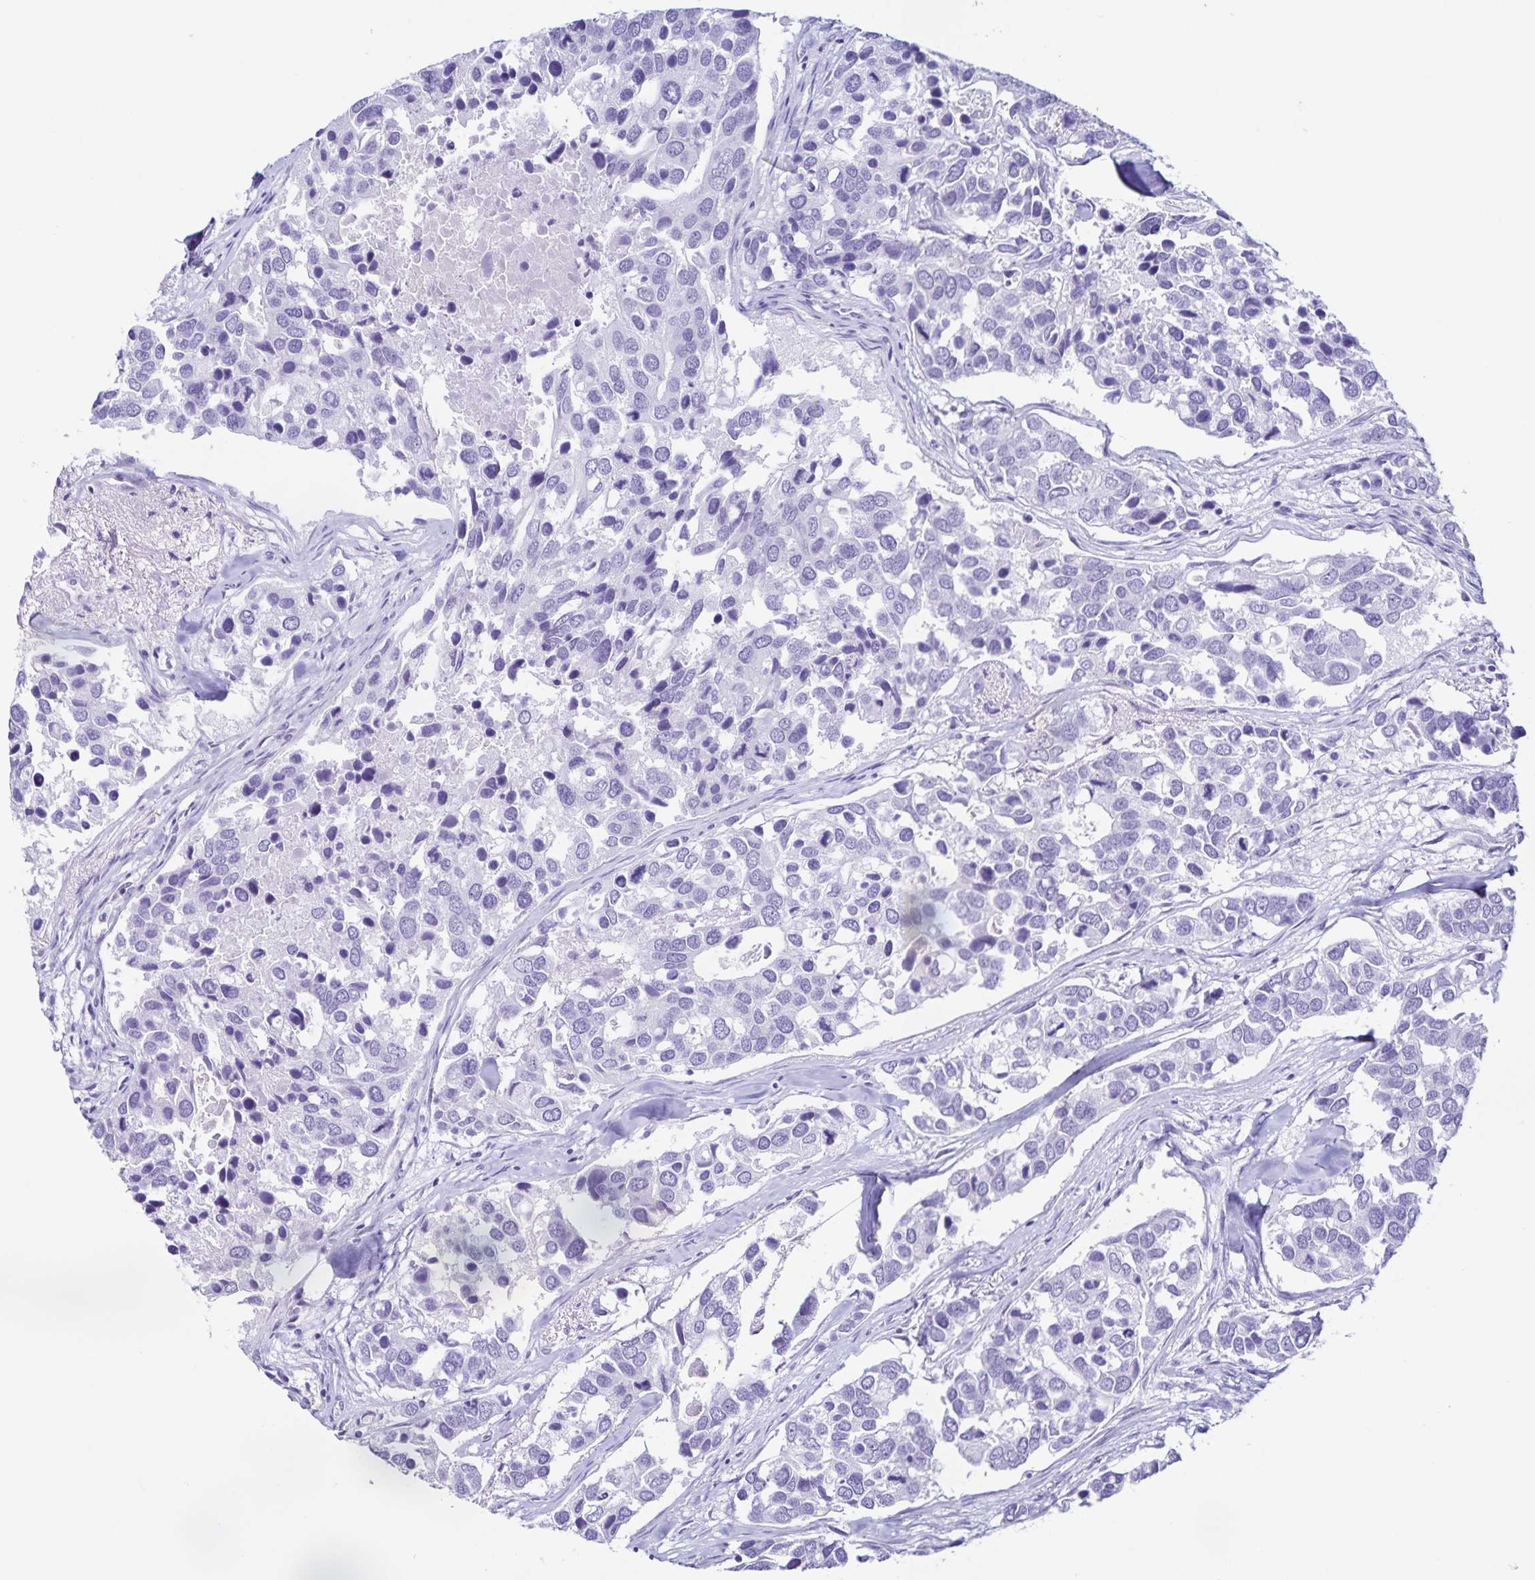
{"staining": {"intensity": "negative", "quantity": "none", "location": "none"}, "tissue": "breast cancer", "cell_type": "Tumor cells", "image_type": "cancer", "snomed": [{"axis": "morphology", "description": "Duct carcinoma"}, {"axis": "topography", "description": "Breast"}], "caption": "Human breast cancer stained for a protein using immunohistochemistry shows no positivity in tumor cells.", "gene": "FAM170A", "patient": {"sex": "female", "age": 83}}